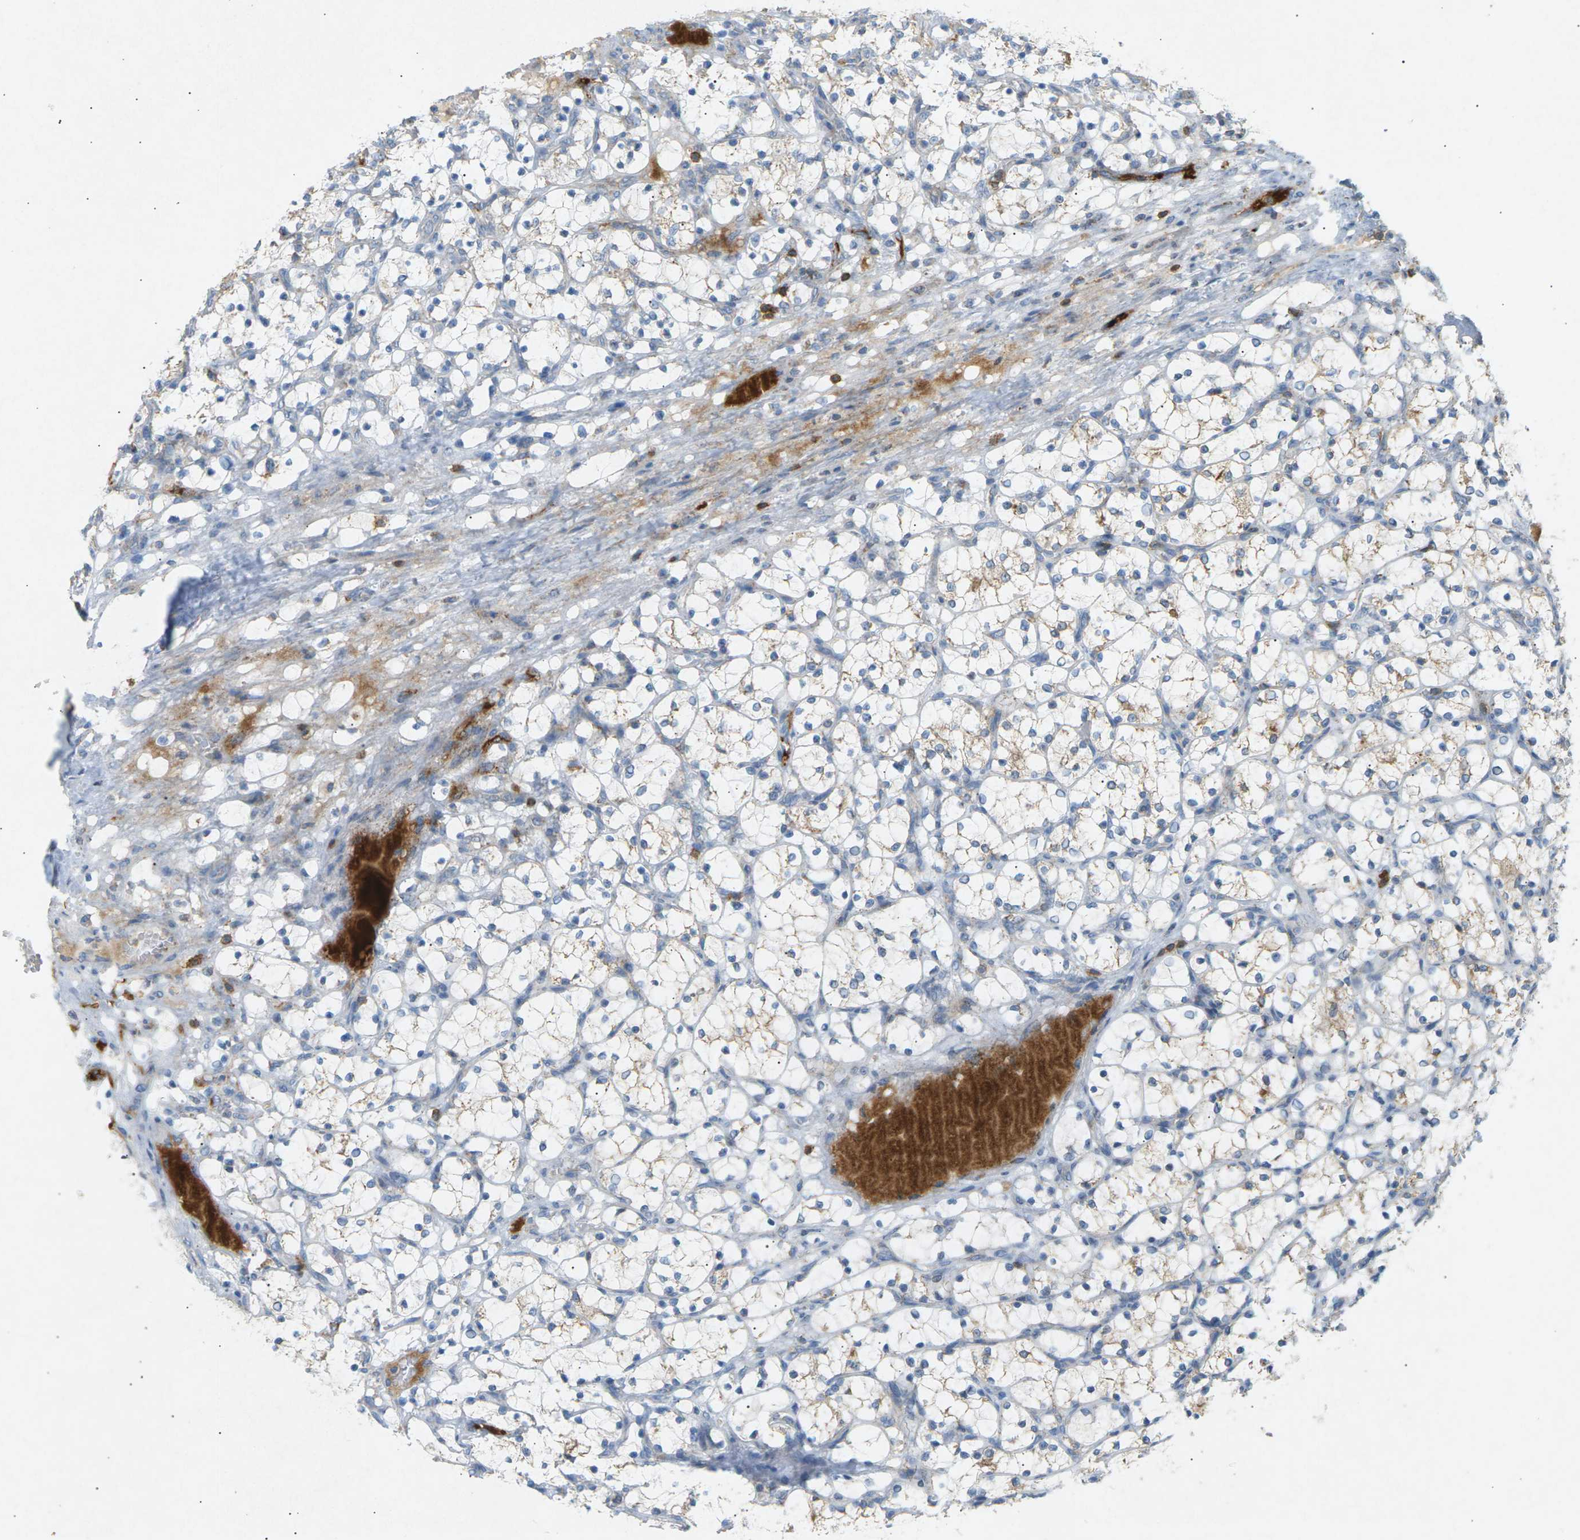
{"staining": {"intensity": "negative", "quantity": "none", "location": "none"}, "tissue": "renal cancer", "cell_type": "Tumor cells", "image_type": "cancer", "snomed": [{"axis": "morphology", "description": "Adenocarcinoma, NOS"}, {"axis": "topography", "description": "Kidney"}], "caption": "Tumor cells are negative for brown protein staining in renal cancer. (DAB immunohistochemistry with hematoxylin counter stain).", "gene": "LIME1", "patient": {"sex": "female", "age": 69}}